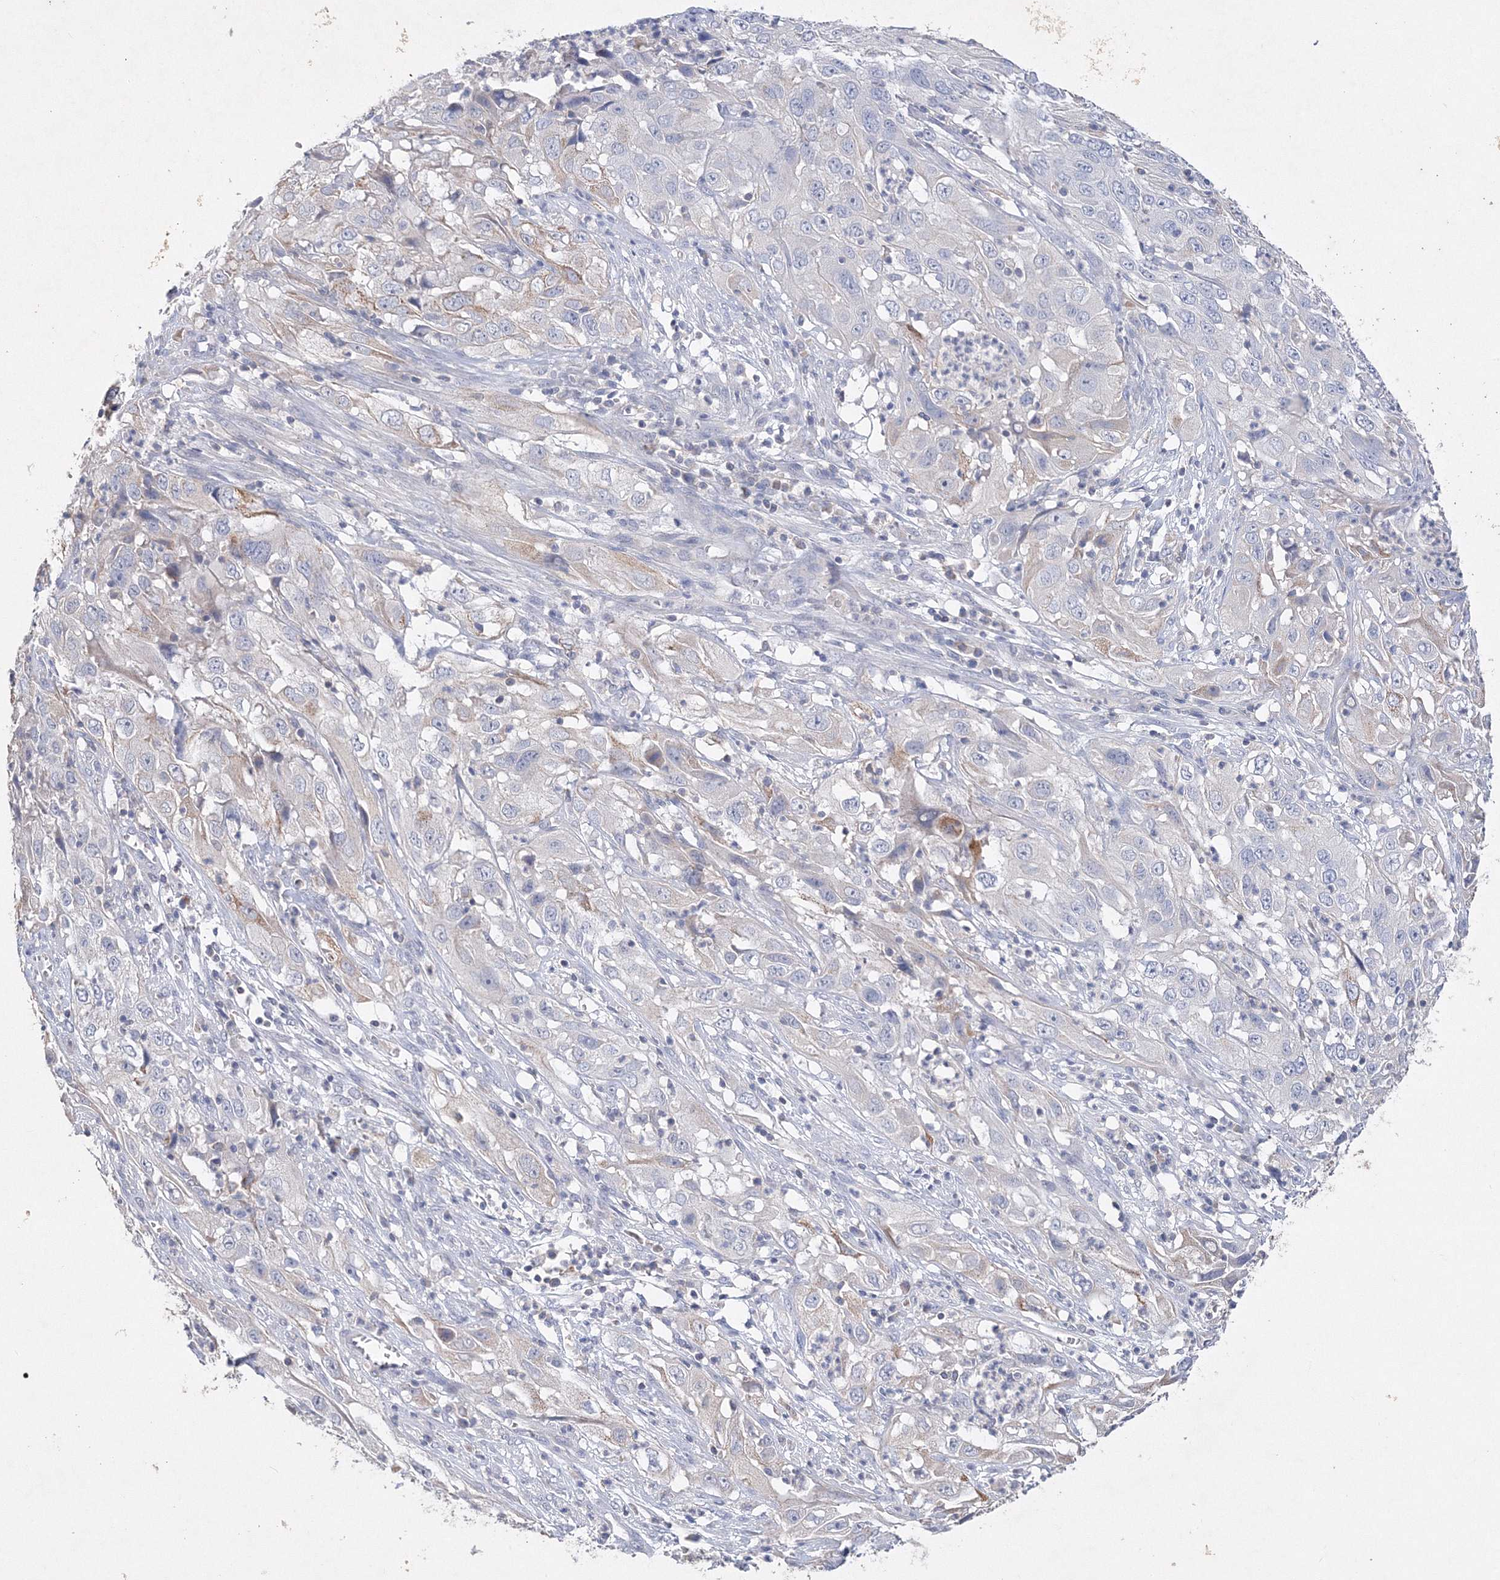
{"staining": {"intensity": "negative", "quantity": "none", "location": "none"}, "tissue": "cervical cancer", "cell_type": "Tumor cells", "image_type": "cancer", "snomed": [{"axis": "morphology", "description": "Squamous cell carcinoma, NOS"}, {"axis": "topography", "description": "Cervix"}], "caption": "Tumor cells are negative for protein expression in human cervical cancer (squamous cell carcinoma). Nuclei are stained in blue.", "gene": "GLS", "patient": {"sex": "female", "age": 32}}